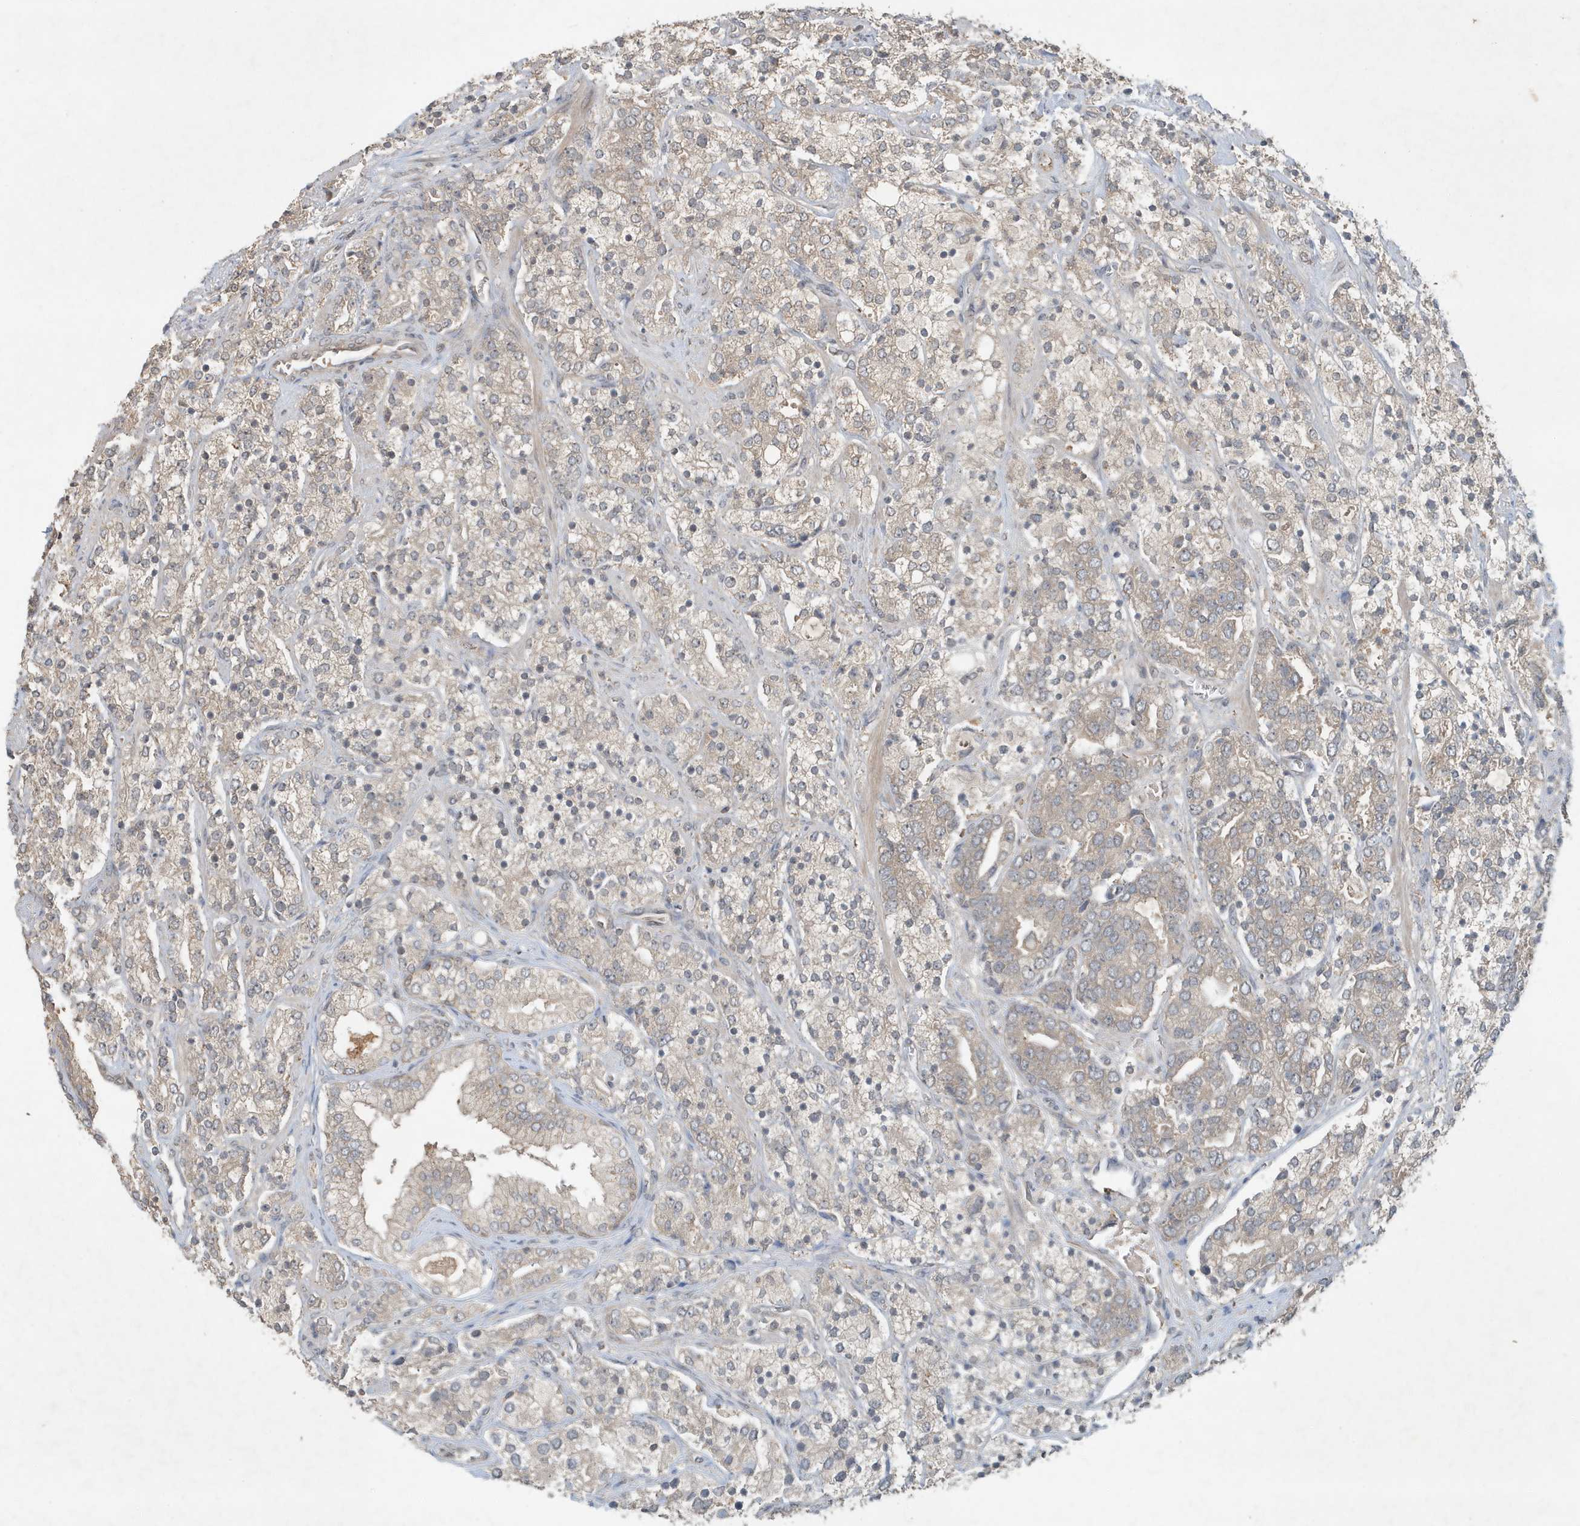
{"staining": {"intensity": "negative", "quantity": "none", "location": "none"}, "tissue": "prostate cancer", "cell_type": "Tumor cells", "image_type": "cancer", "snomed": [{"axis": "morphology", "description": "Adenocarcinoma, High grade"}, {"axis": "topography", "description": "Prostate"}], "caption": "This micrograph is of adenocarcinoma (high-grade) (prostate) stained with IHC to label a protein in brown with the nuclei are counter-stained blue. There is no staining in tumor cells. (DAB (3,3'-diaminobenzidine) IHC visualized using brightfield microscopy, high magnification).", "gene": "ABCB9", "patient": {"sex": "male", "age": 71}}